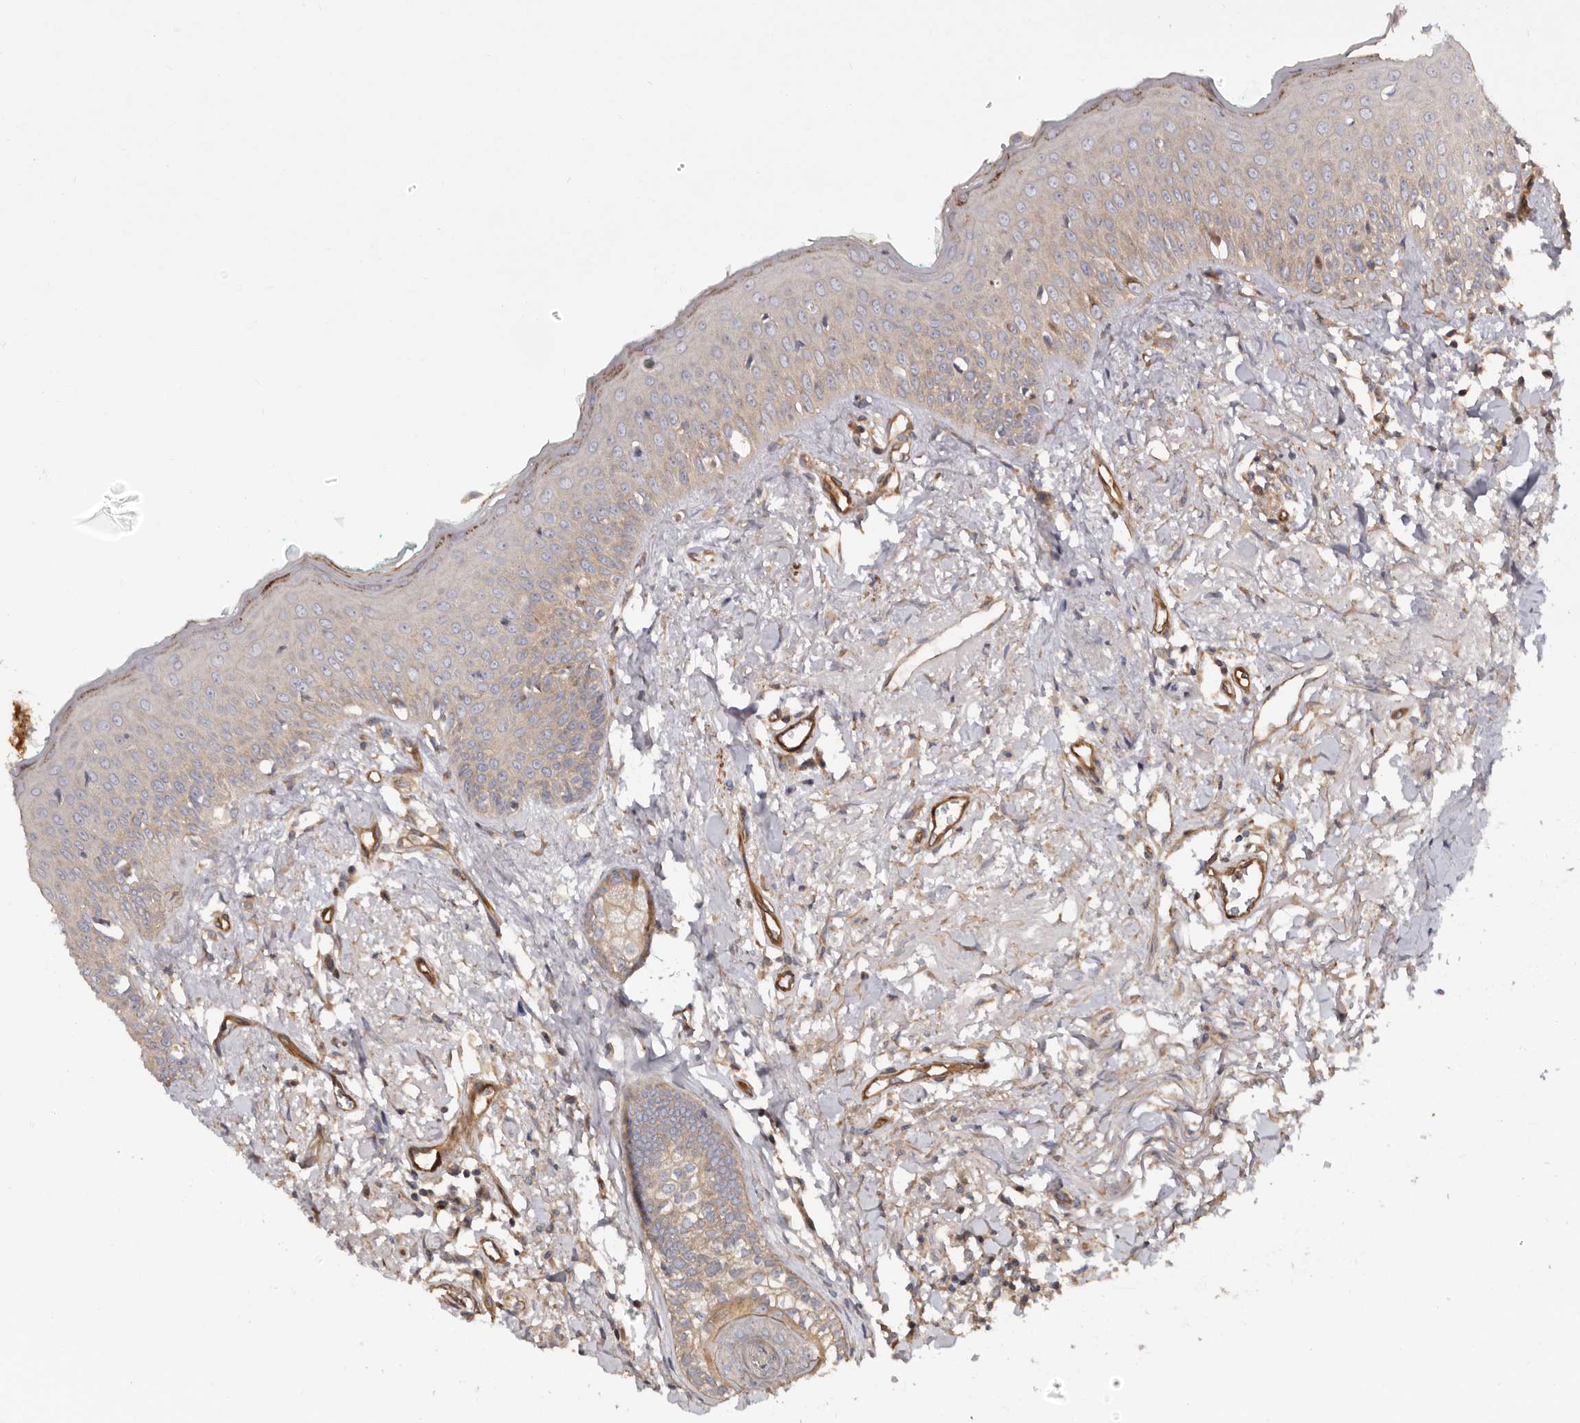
{"staining": {"intensity": "moderate", "quantity": "25%-75%", "location": "cytoplasmic/membranous"}, "tissue": "oral mucosa", "cell_type": "Squamous epithelial cells", "image_type": "normal", "snomed": [{"axis": "morphology", "description": "Normal tissue, NOS"}, {"axis": "topography", "description": "Oral tissue"}], "caption": "High-power microscopy captured an IHC photomicrograph of benign oral mucosa, revealing moderate cytoplasmic/membranous expression in about 25%-75% of squamous epithelial cells.", "gene": "TMC7", "patient": {"sex": "female", "age": 70}}